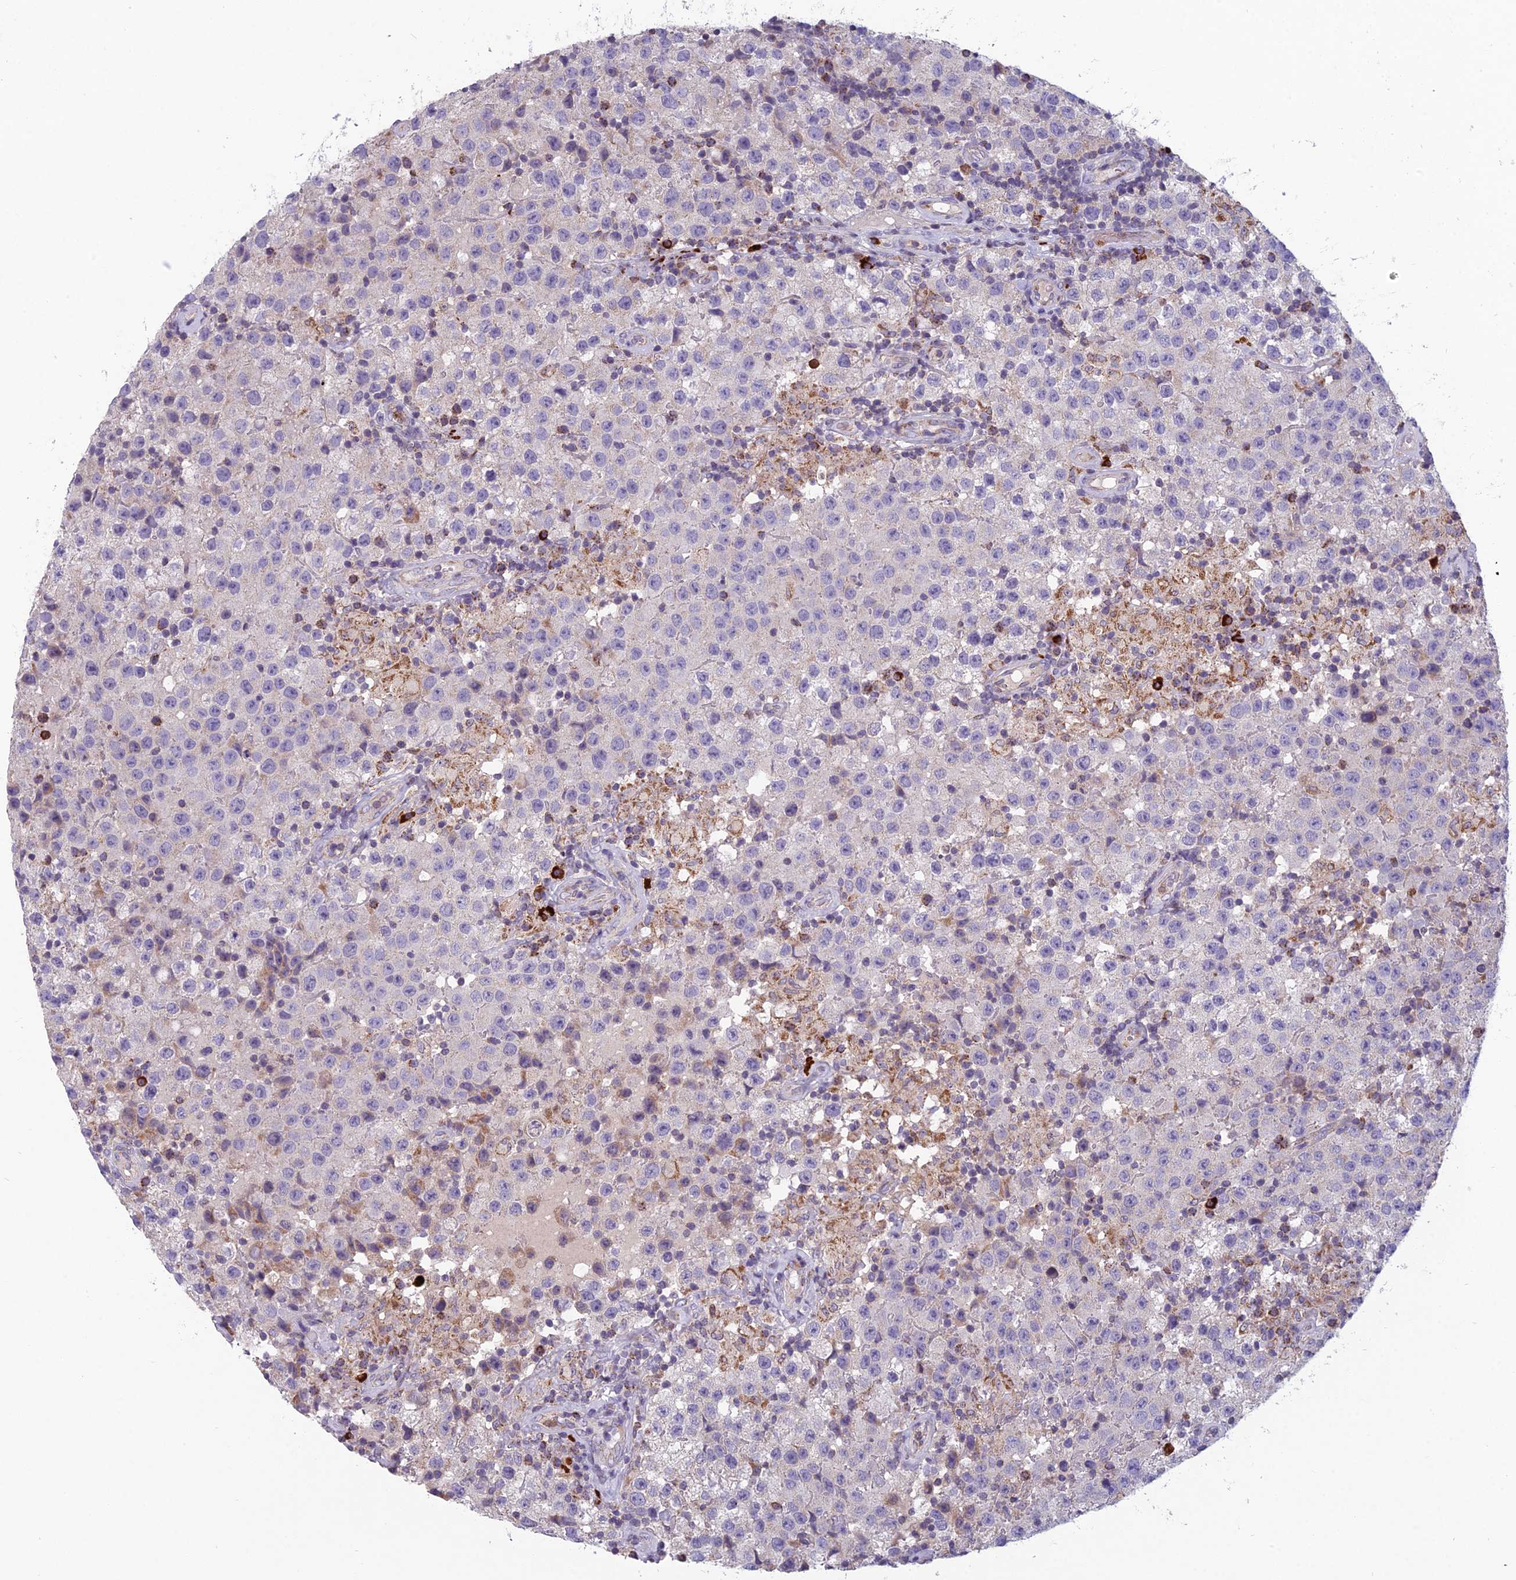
{"staining": {"intensity": "negative", "quantity": "none", "location": "none"}, "tissue": "testis cancer", "cell_type": "Tumor cells", "image_type": "cancer", "snomed": [{"axis": "morphology", "description": "Seminoma, NOS"}, {"axis": "morphology", "description": "Carcinoma, Embryonal, NOS"}, {"axis": "topography", "description": "Testis"}], "caption": "High magnification brightfield microscopy of embryonal carcinoma (testis) stained with DAB (3,3'-diaminobenzidine) (brown) and counterstained with hematoxylin (blue): tumor cells show no significant positivity. (Immunohistochemistry (ihc), brightfield microscopy, high magnification).", "gene": "ENSG00000188897", "patient": {"sex": "male", "age": 41}}